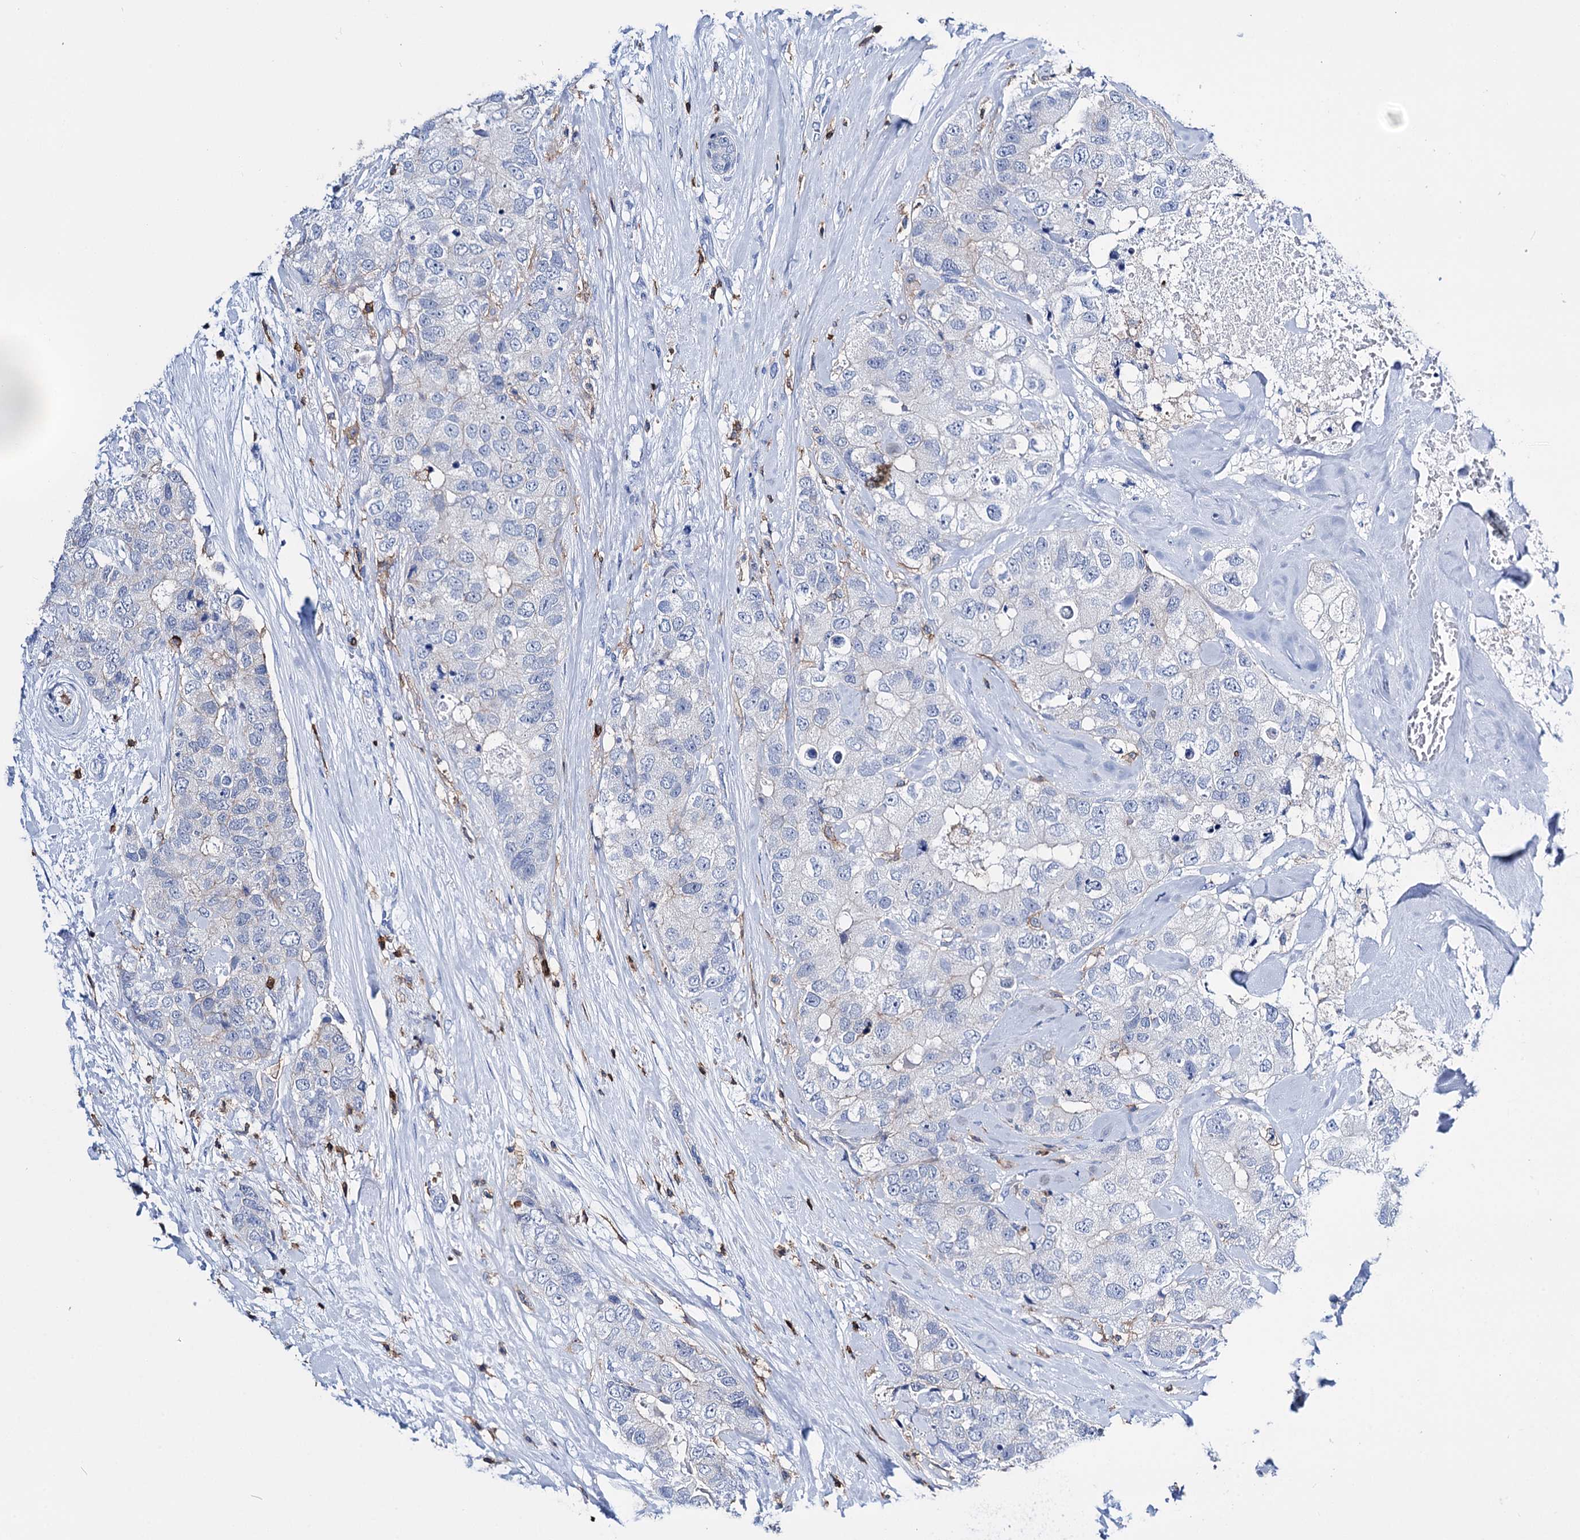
{"staining": {"intensity": "negative", "quantity": "none", "location": "none"}, "tissue": "breast cancer", "cell_type": "Tumor cells", "image_type": "cancer", "snomed": [{"axis": "morphology", "description": "Duct carcinoma"}, {"axis": "topography", "description": "Breast"}], "caption": "Breast cancer (infiltrating ductal carcinoma) stained for a protein using immunohistochemistry (IHC) shows no positivity tumor cells.", "gene": "DEF6", "patient": {"sex": "female", "age": 62}}